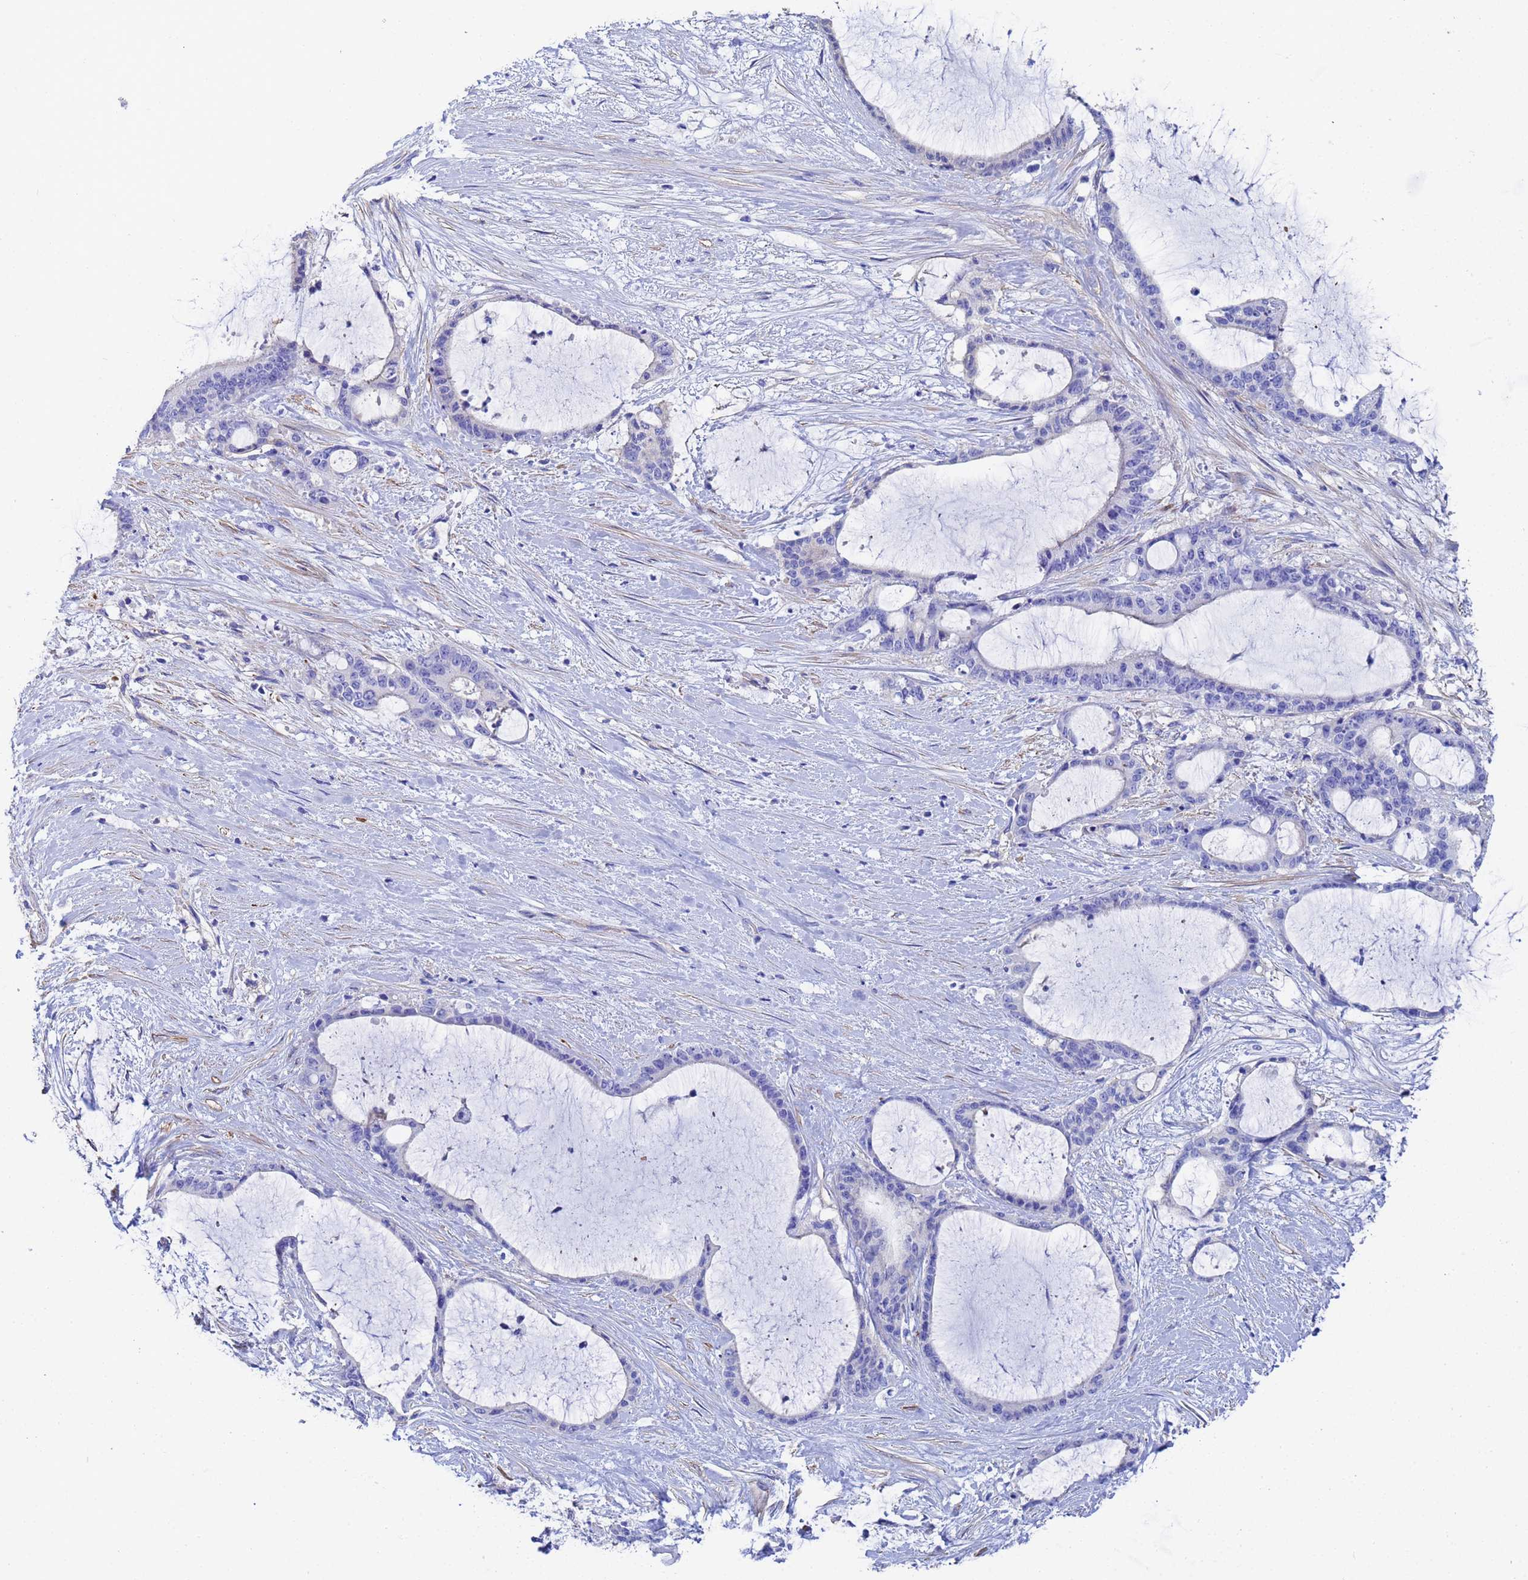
{"staining": {"intensity": "negative", "quantity": "none", "location": "none"}, "tissue": "liver cancer", "cell_type": "Tumor cells", "image_type": "cancer", "snomed": [{"axis": "morphology", "description": "Normal tissue, NOS"}, {"axis": "morphology", "description": "Cholangiocarcinoma"}, {"axis": "topography", "description": "Liver"}, {"axis": "topography", "description": "Peripheral nerve tissue"}], "caption": "A micrograph of liver cancer stained for a protein shows no brown staining in tumor cells.", "gene": "CST4", "patient": {"sex": "female", "age": 73}}